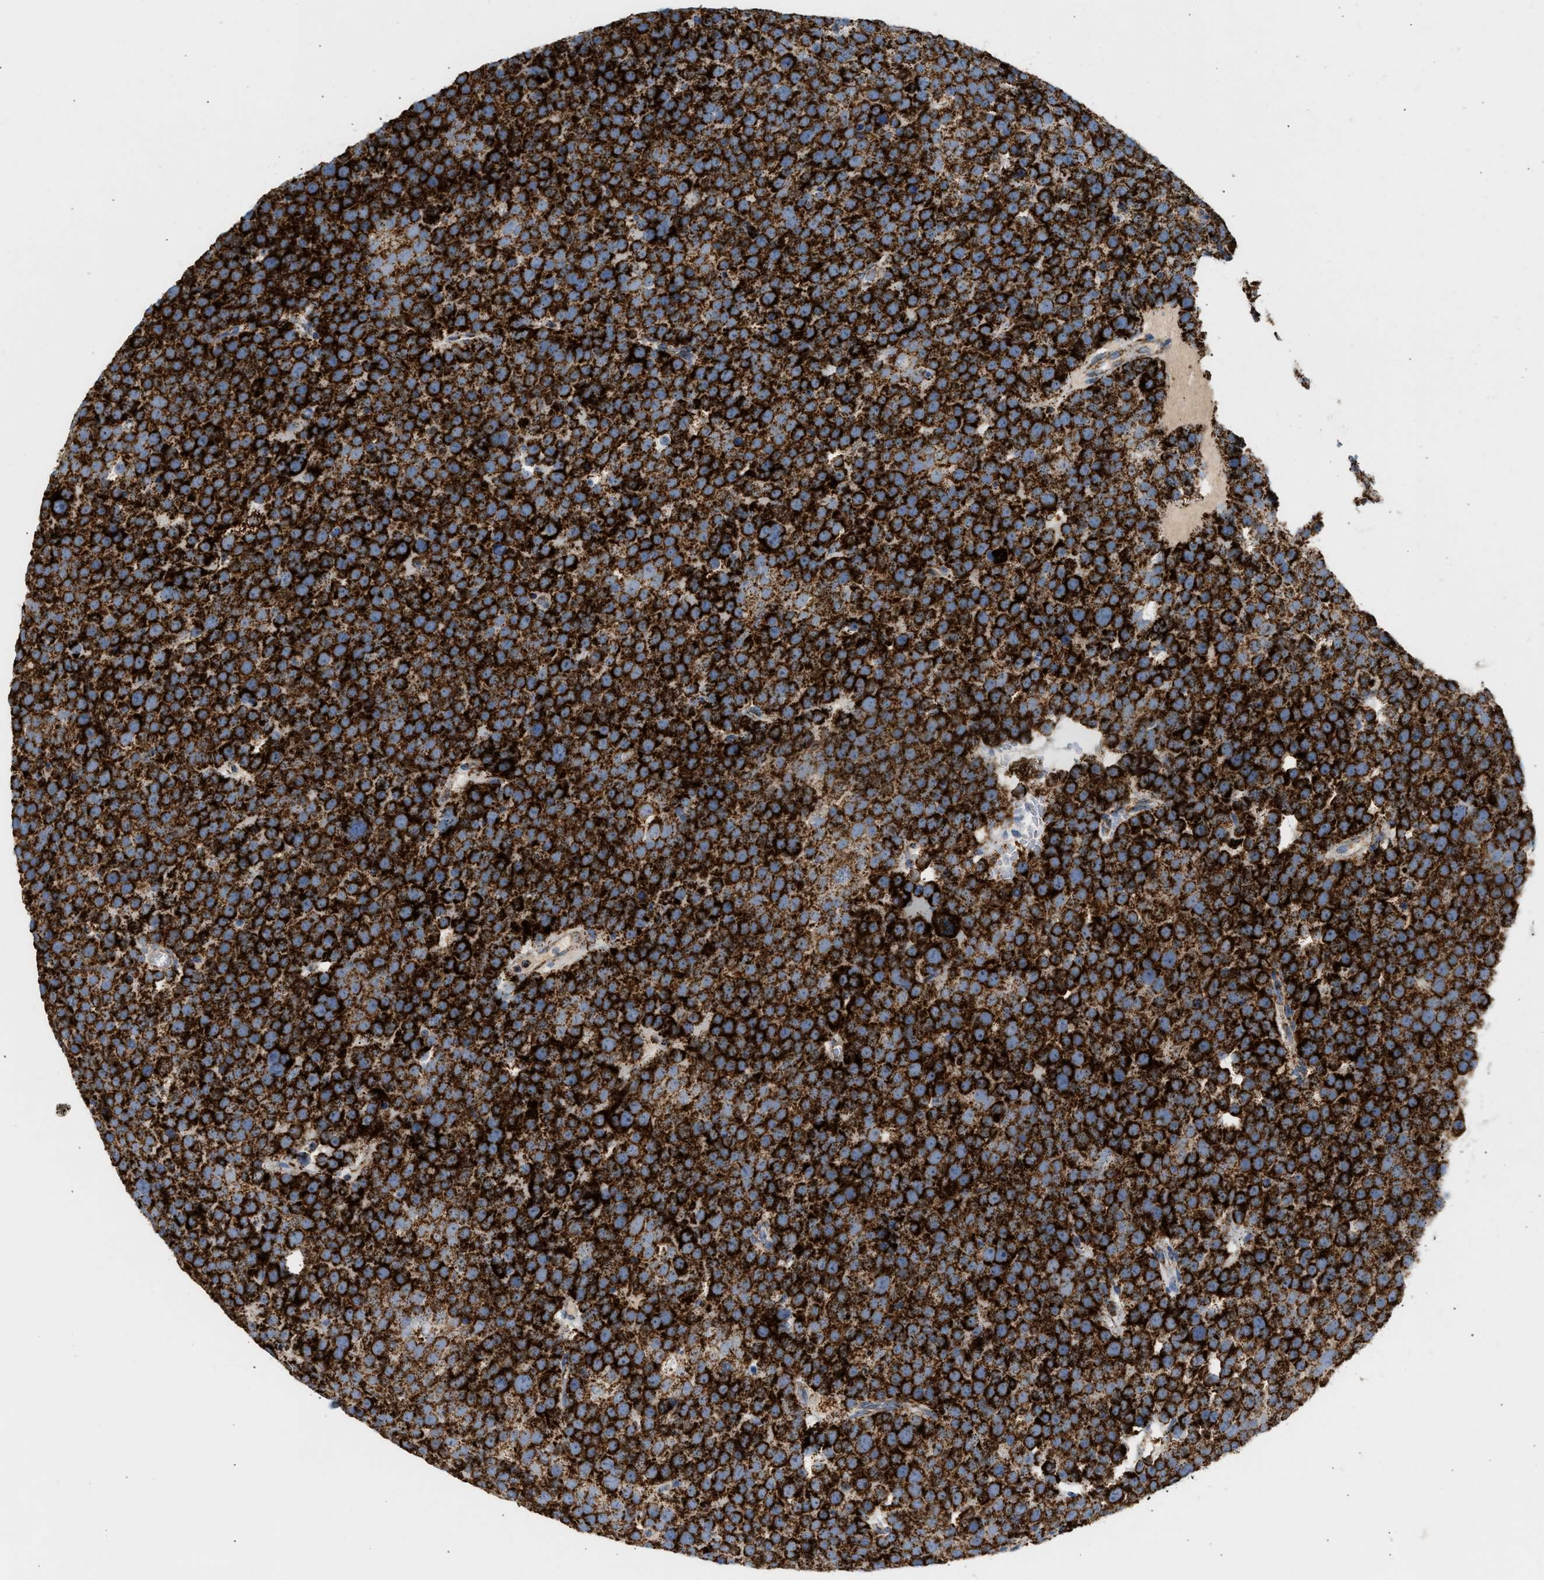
{"staining": {"intensity": "strong", "quantity": ">75%", "location": "cytoplasmic/membranous"}, "tissue": "testis cancer", "cell_type": "Tumor cells", "image_type": "cancer", "snomed": [{"axis": "morphology", "description": "Seminoma, NOS"}, {"axis": "topography", "description": "Testis"}], "caption": "Immunohistochemistry photomicrograph of human seminoma (testis) stained for a protein (brown), which shows high levels of strong cytoplasmic/membranous expression in approximately >75% of tumor cells.", "gene": "OGDH", "patient": {"sex": "male", "age": 71}}